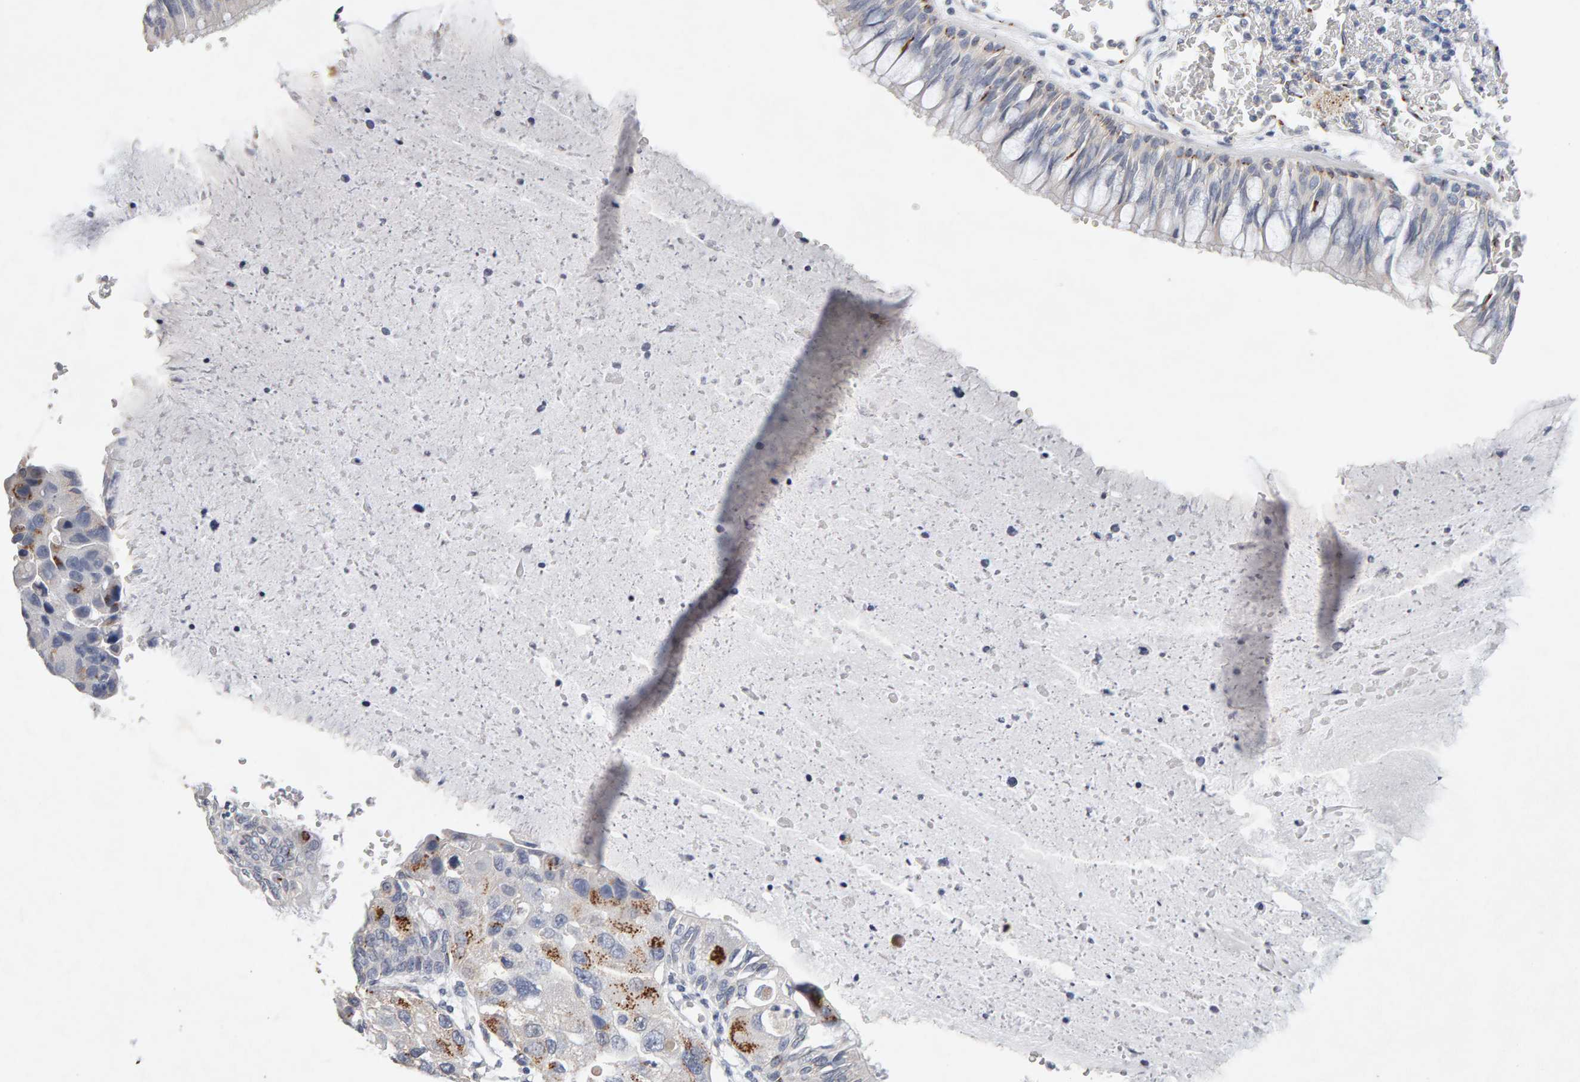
{"staining": {"intensity": "moderate", "quantity": "<25%", "location": "cytoplasmic/membranous"}, "tissue": "bronchus", "cell_type": "Respiratory epithelial cells", "image_type": "normal", "snomed": [{"axis": "morphology", "description": "Normal tissue, NOS"}, {"axis": "morphology", "description": "Adenocarcinoma, NOS"}, {"axis": "morphology", "description": "Adenocarcinoma, metastatic, NOS"}, {"axis": "topography", "description": "Lymph node"}, {"axis": "topography", "description": "Bronchus"}, {"axis": "topography", "description": "Lung"}], "caption": "Immunohistochemistry image of benign bronchus: human bronchus stained using IHC reveals low levels of moderate protein expression localized specifically in the cytoplasmic/membranous of respiratory epithelial cells, appearing as a cytoplasmic/membranous brown color.", "gene": "PTPRM", "patient": {"sex": "female", "age": 54}}